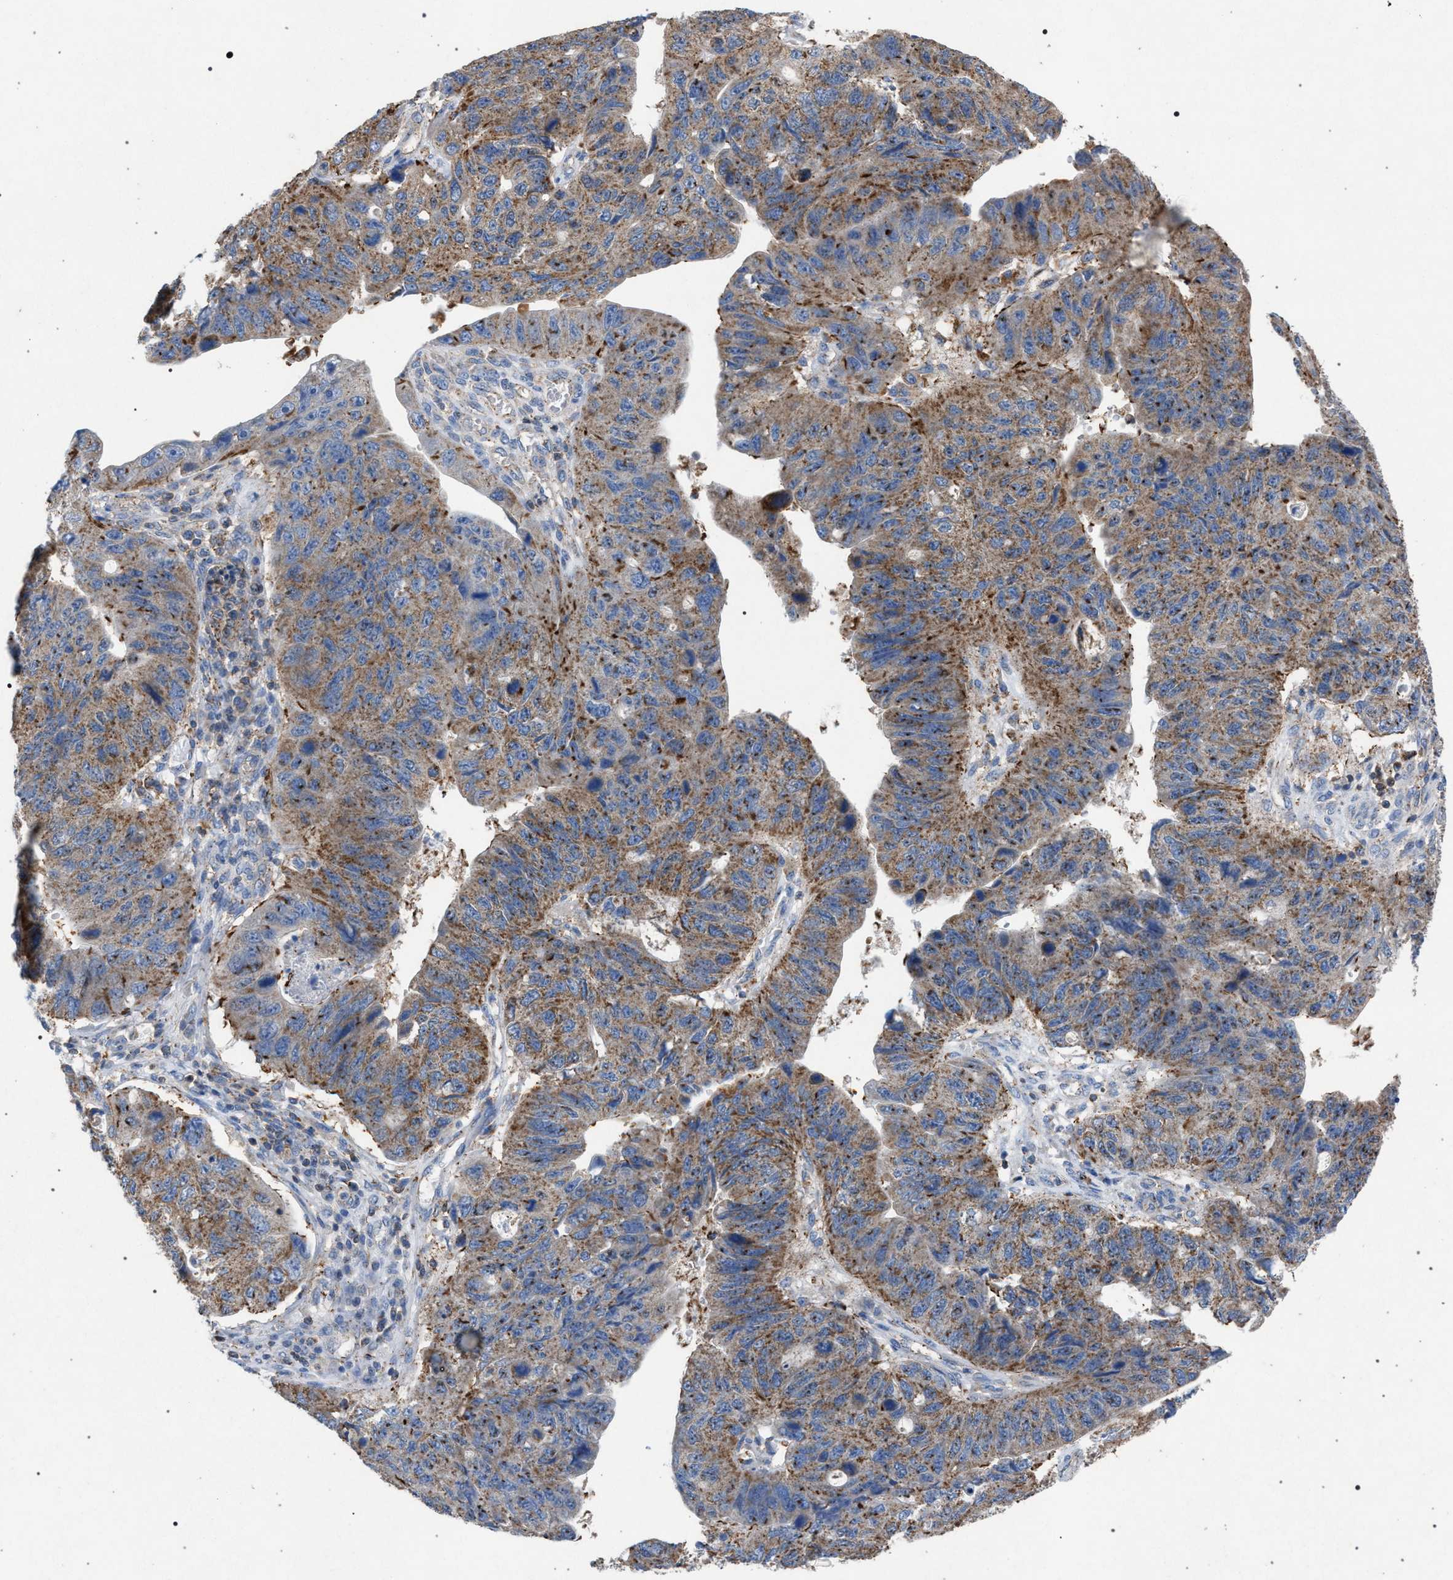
{"staining": {"intensity": "moderate", "quantity": ">75%", "location": "cytoplasmic/membranous"}, "tissue": "stomach cancer", "cell_type": "Tumor cells", "image_type": "cancer", "snomed": [{"axis": "morphology", "description": "Adenocarcinoma, NOS"}, {"axis": "topography", "description": "Stomach"}], "caption": "Immunohistochemistry (DAB) staining of human stomach cancer reveals moderate cytoplasmic/membranous protein positivity in about >75% of tumor cells.", "gene": "VPS13A", "patient": {"sex": "male", "age": 59}}